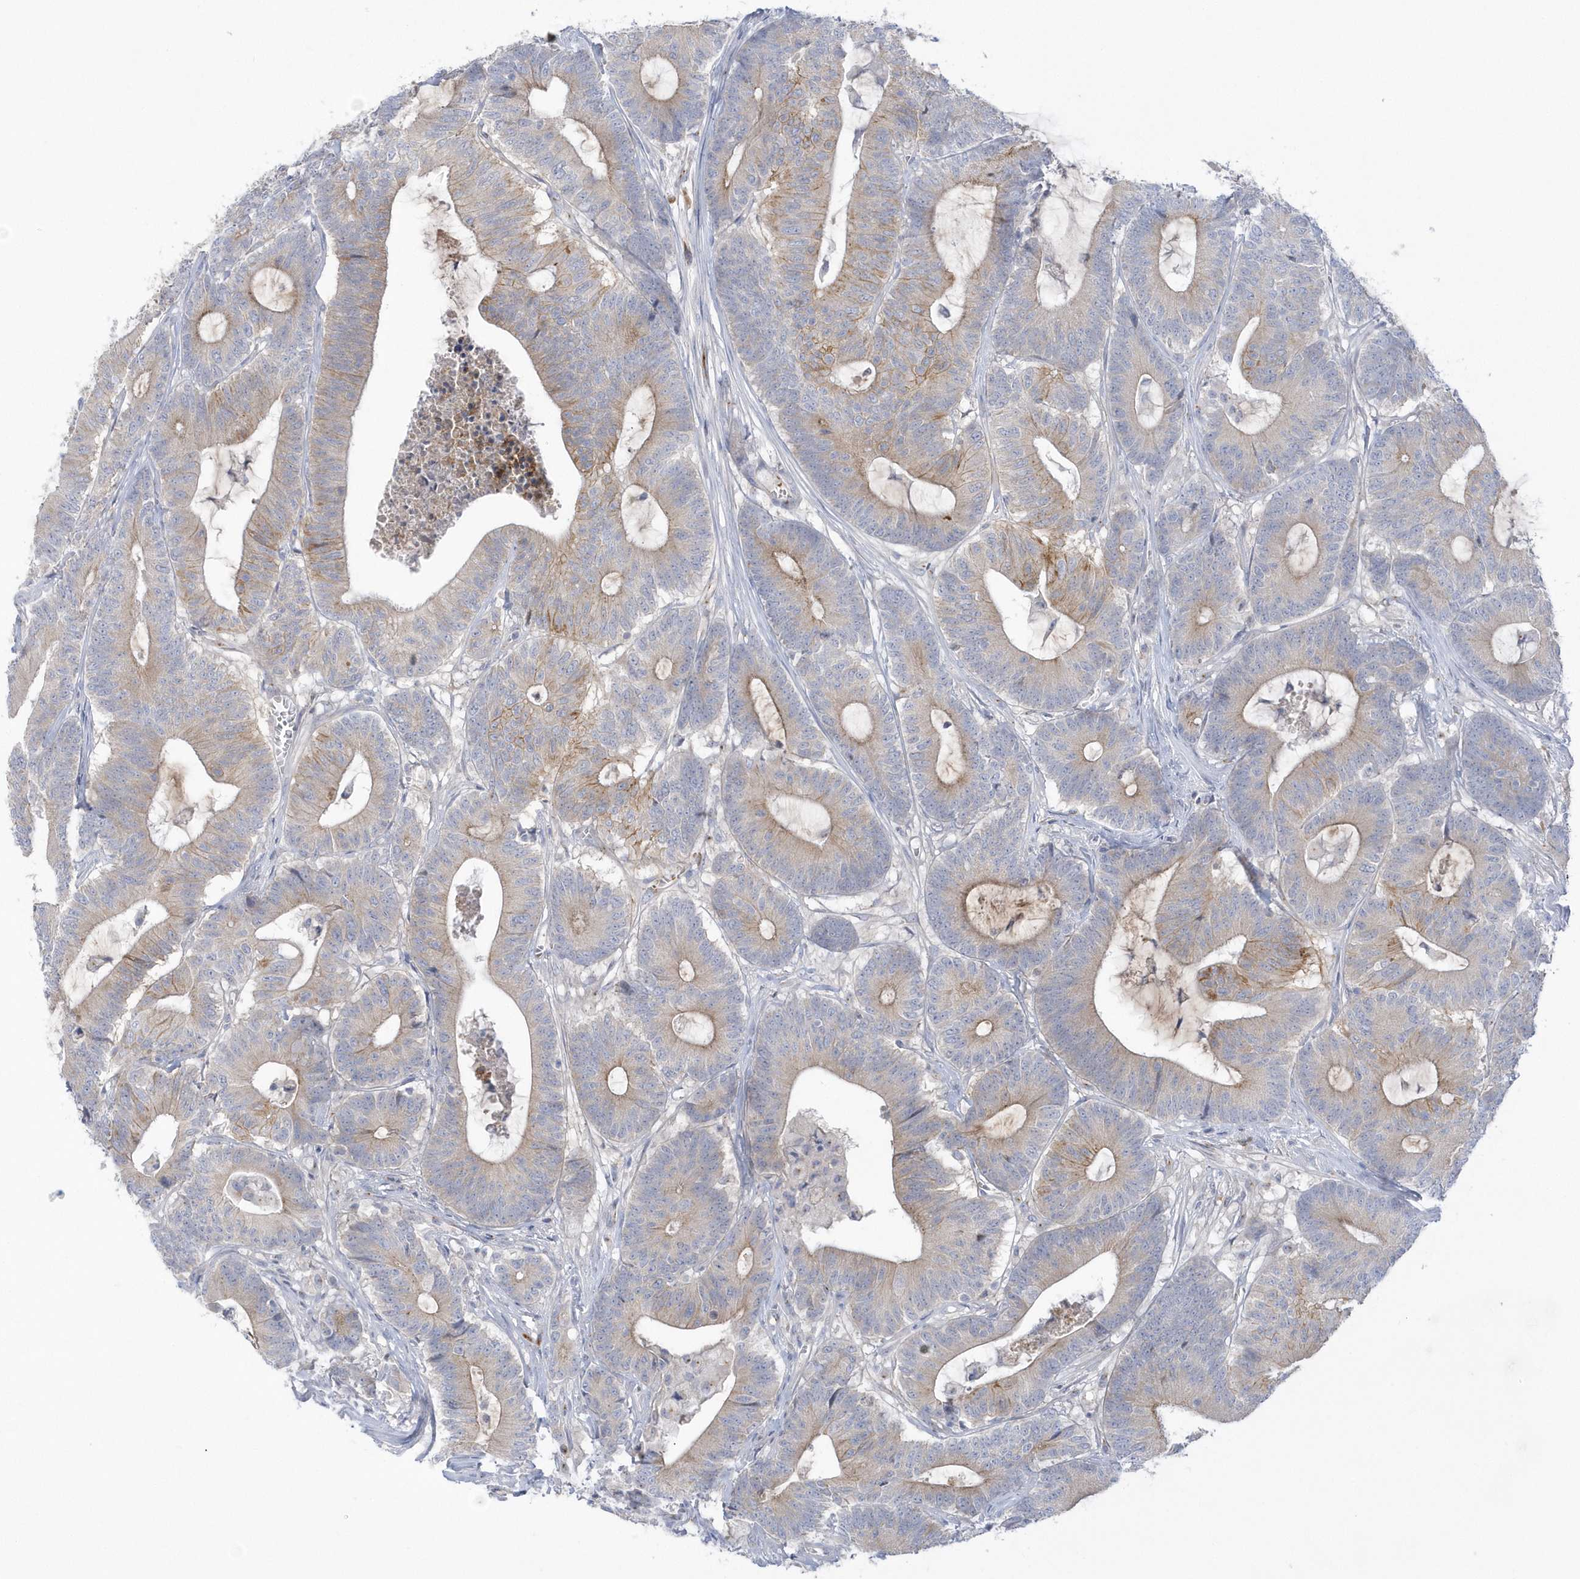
{"staining": {"intensity": "weak", "quantity": "25%-75%", "location": "cytoplasmic/membranous"}, "tissue": "colorectal cancer", "cell_type": "Tumor cells", "image_type": "cancer", "snomed": [{"axis": "morphology", "description": "Adenocarcinoma, NOS"}, {"axis": "topography", "description": "Colon"}], "caption": "Weak cytoplasmic/membranous expression for a protein is present in approximately 25%-75% of tumor cells of colorectal cancer (adenocarcinoma) using immunohistochemistry.", "gene": "SEMA3D", "patient": {"sex": "female", "age": 84}}